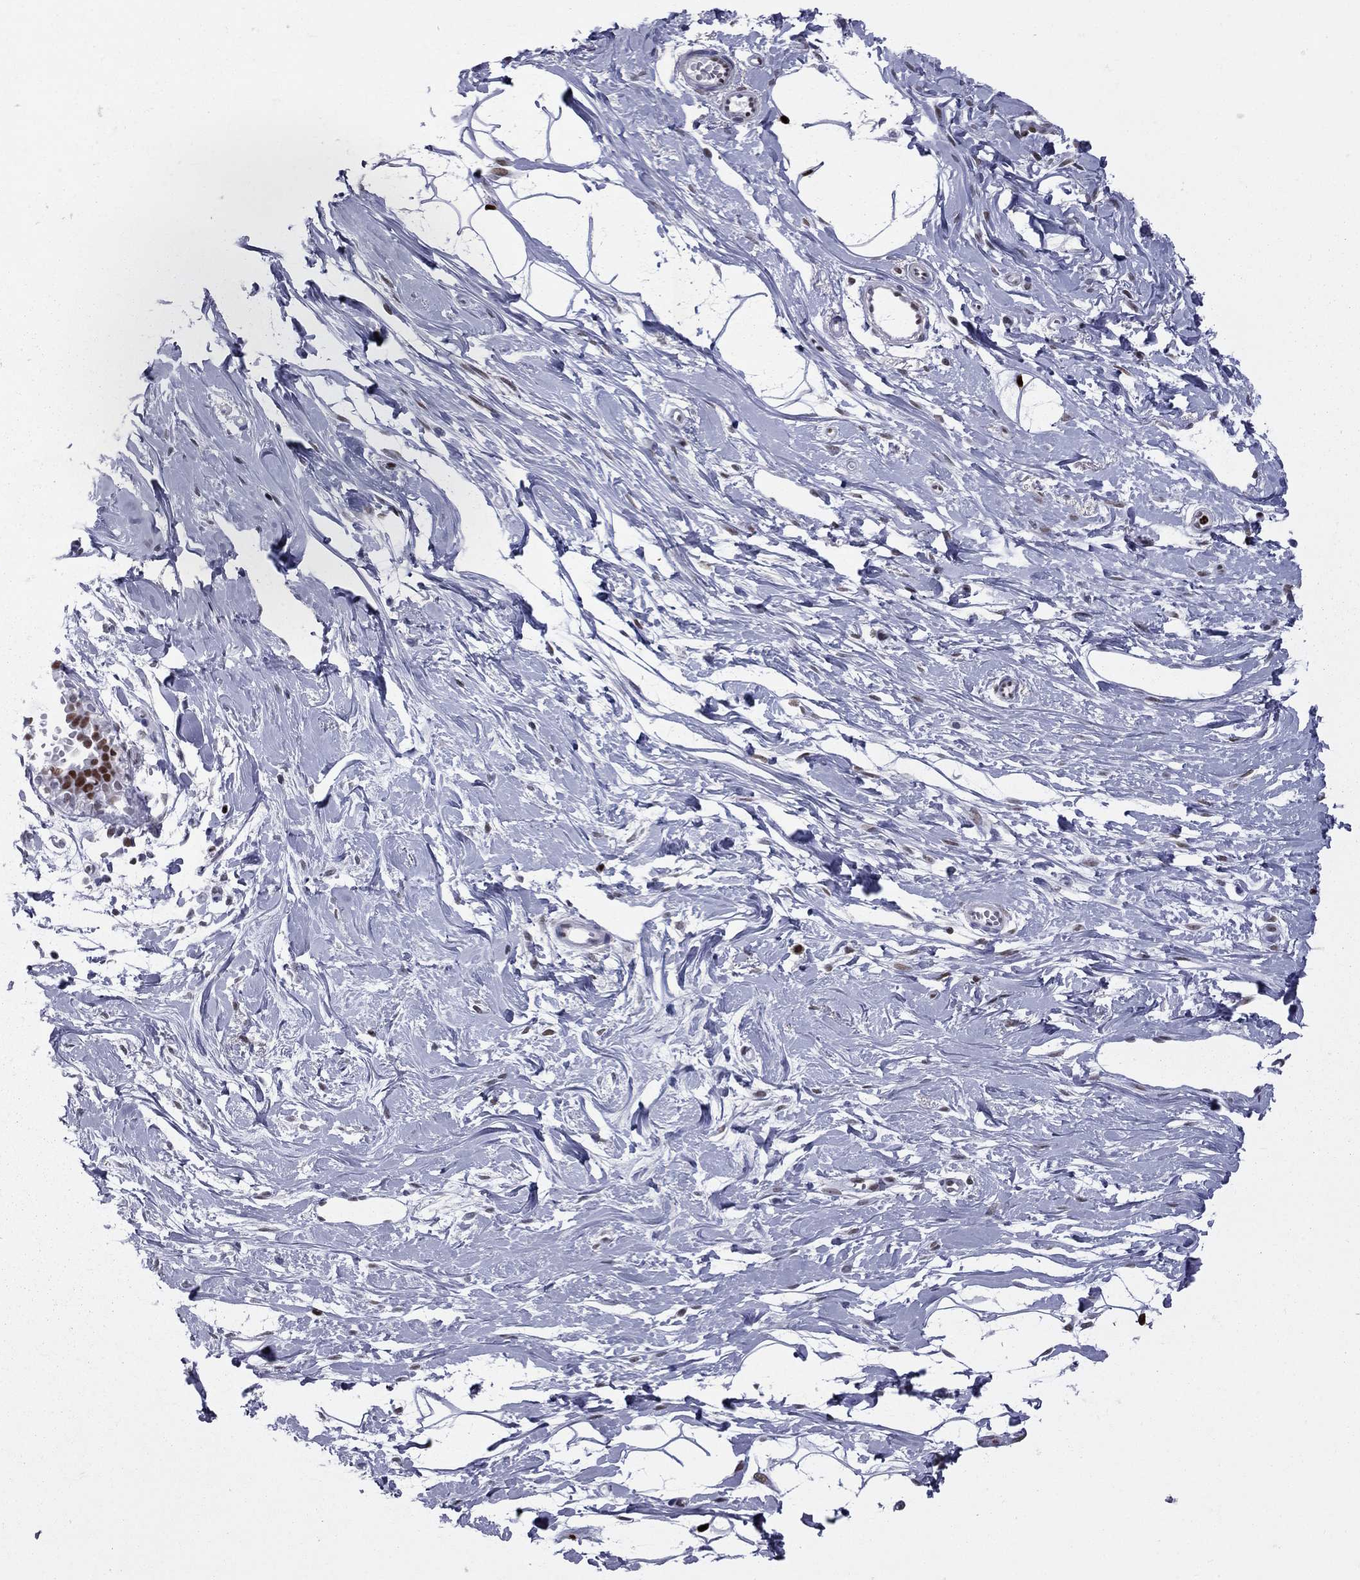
{"staining": {"intensity": "negative", "quantity": "none", "location": "none"}, "tissue": "breast", "cell_type": "Adipocytes", "image_type": "normal", "snomed": [{"axis": "morphology", "description": "Normal tissue, NOS"}, {"axis": "topography", "description": "Breast"}], "caption": "An IHC histopathology image of unremarkable breast is shown. There is no staining in adipocytes of breast.", "gene": "PCGF3", "patient": {"sex": "female", "age": 49}}